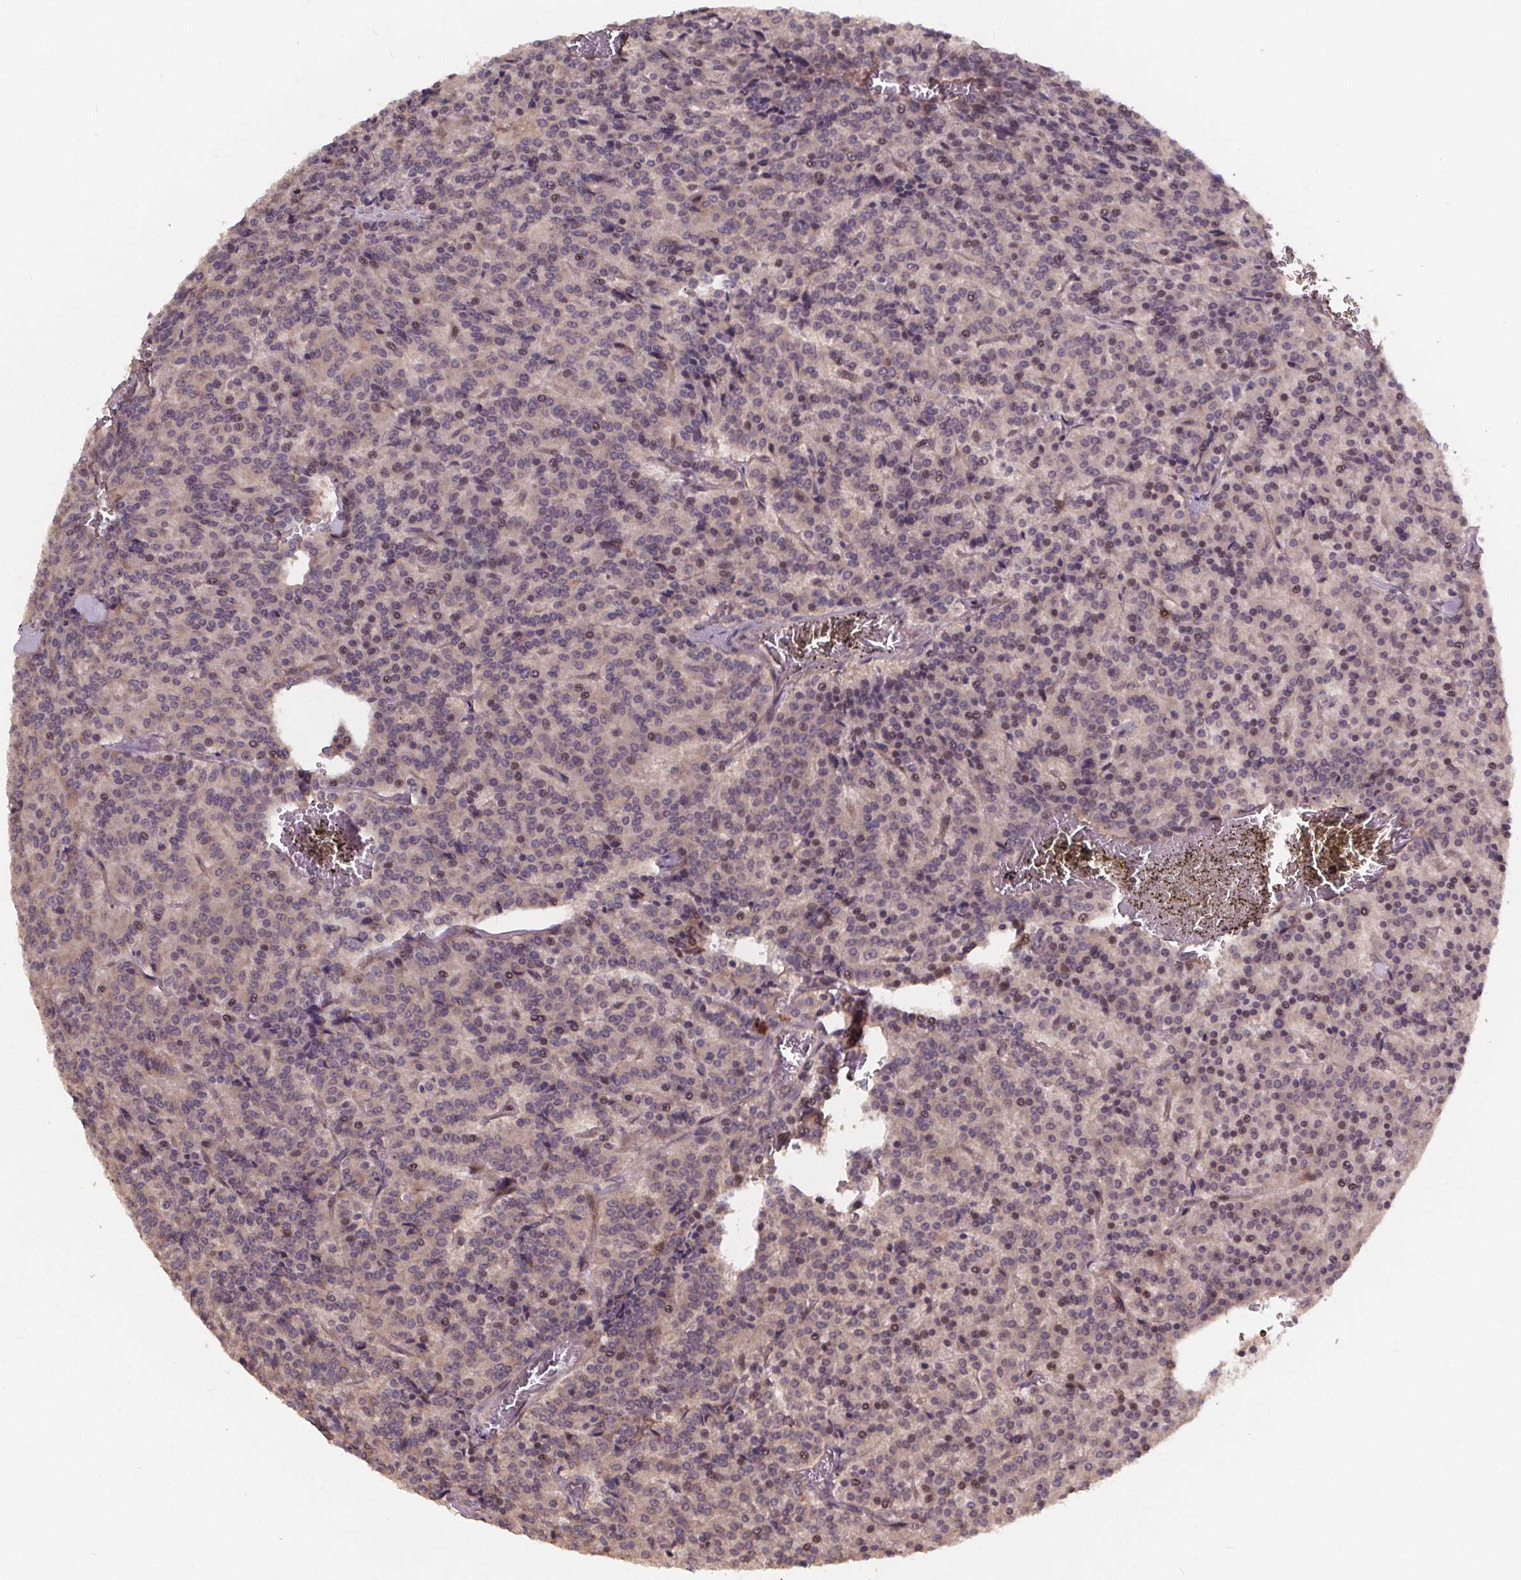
{"staining": {"intensity": "negative", "quantity": "none", "location": "none"}, "tissue": "carcinoid", "cell_type": "Tumor cells", "image_type": "cancer", "snomed": [{"axis": "morphology", "description": "Carcinoid, malignant, NOS"}, {"axis": "topography", "description": "Lung"}], "caption": "This is an immunohistochemistry (IHC) image of human carcinoid. There is no staining in tumor cells.", "gene": "USP9X", "patient": {"sex": "male", "age": 70}}